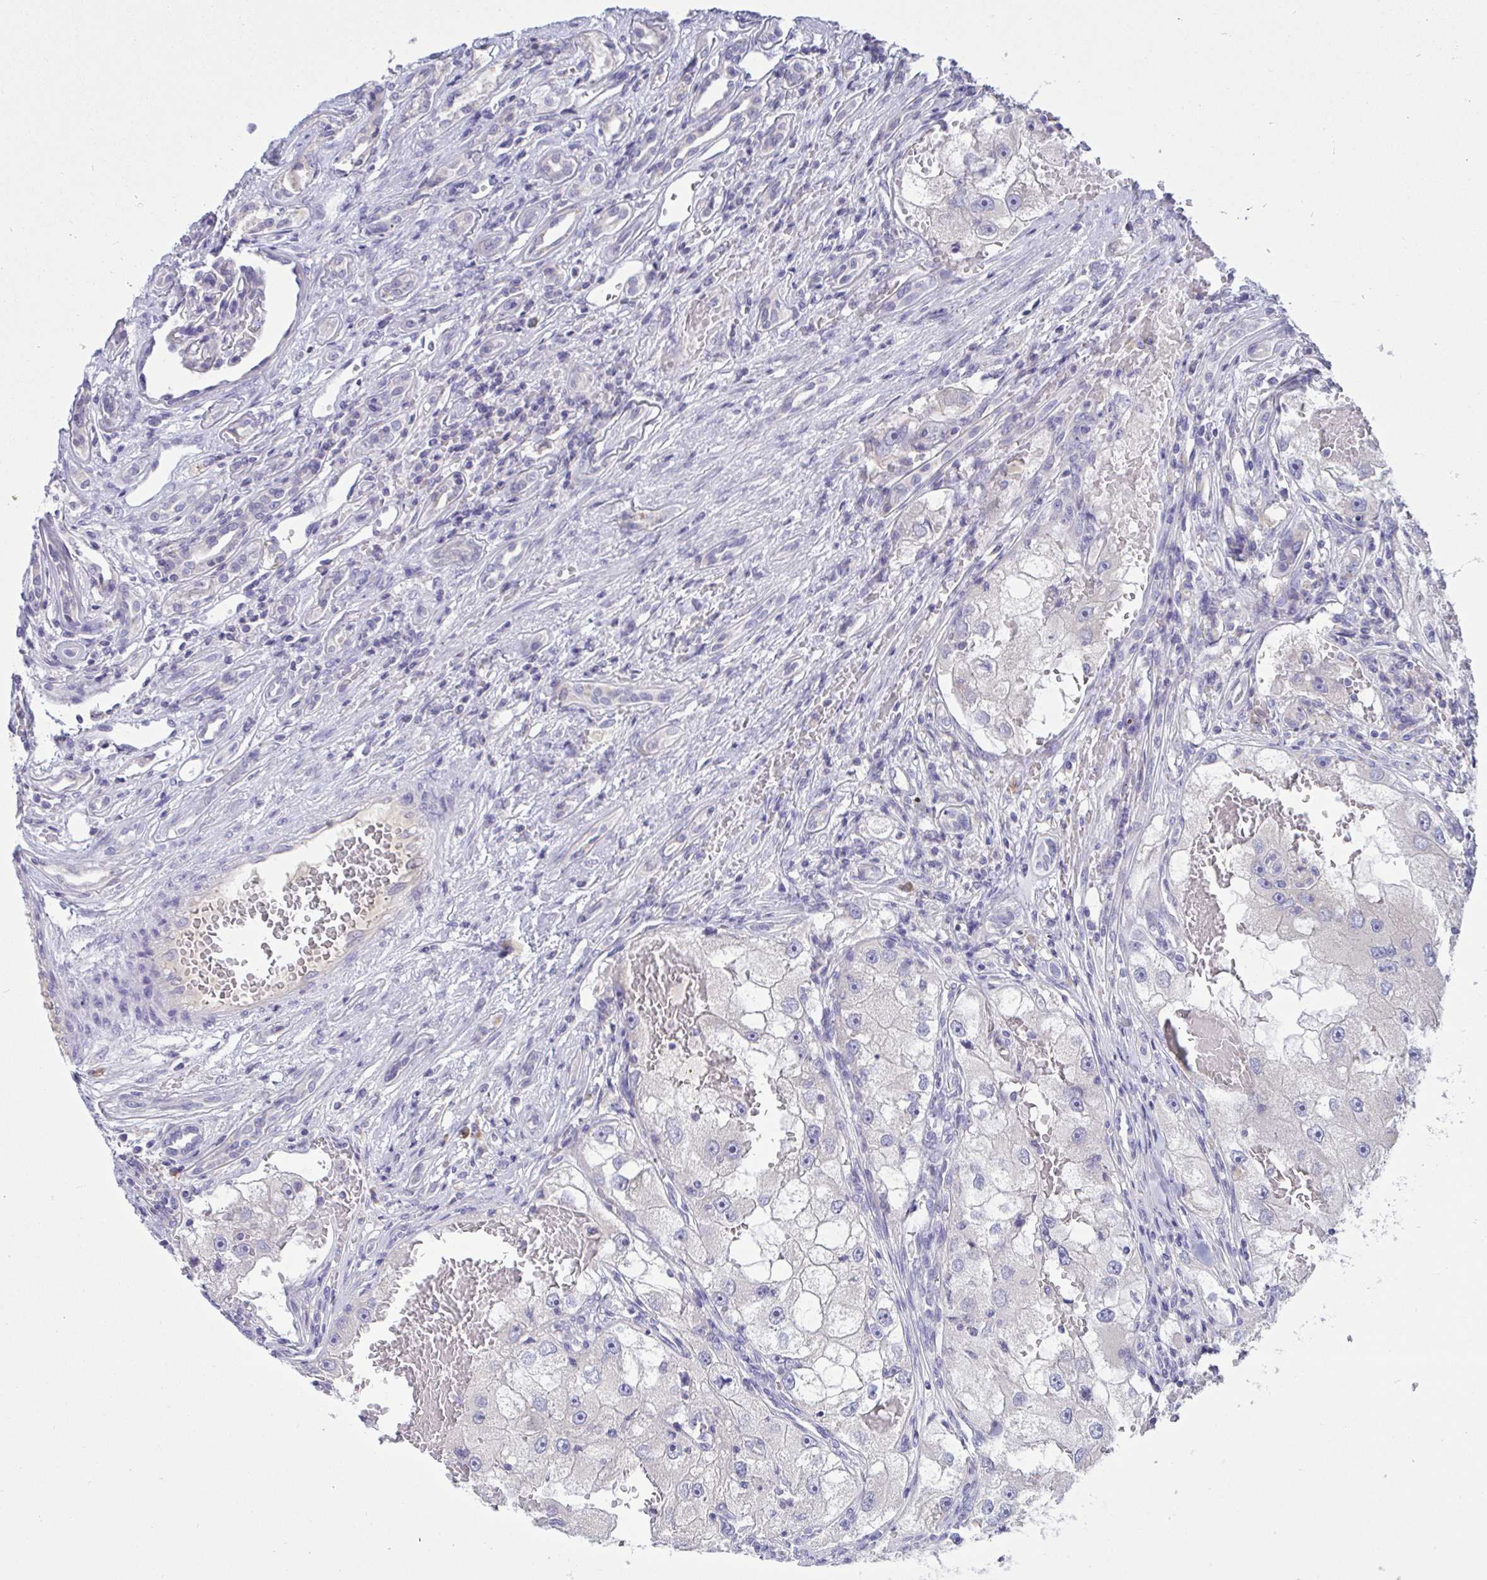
{"staining": {"intensity": "negative", "quantity": "none", "location": "none"}, "tissue": "renal cancer", "cell_type": "Tumor cells", "image_type": "cancer", "snomed": [{"axis": "morphology", "description": "Adenocarcinoma, NOS"}, {"axis": "topography", "description": "Kidney"}], "caption": "DAB (3,3'-diaminobenzidine) immunohistochemical staining of adenocarcinoma (renal) displays no significant staining in tumor cells.", "gene": "TMEM41A", "patient": {"sex": "male", "age": 63}}